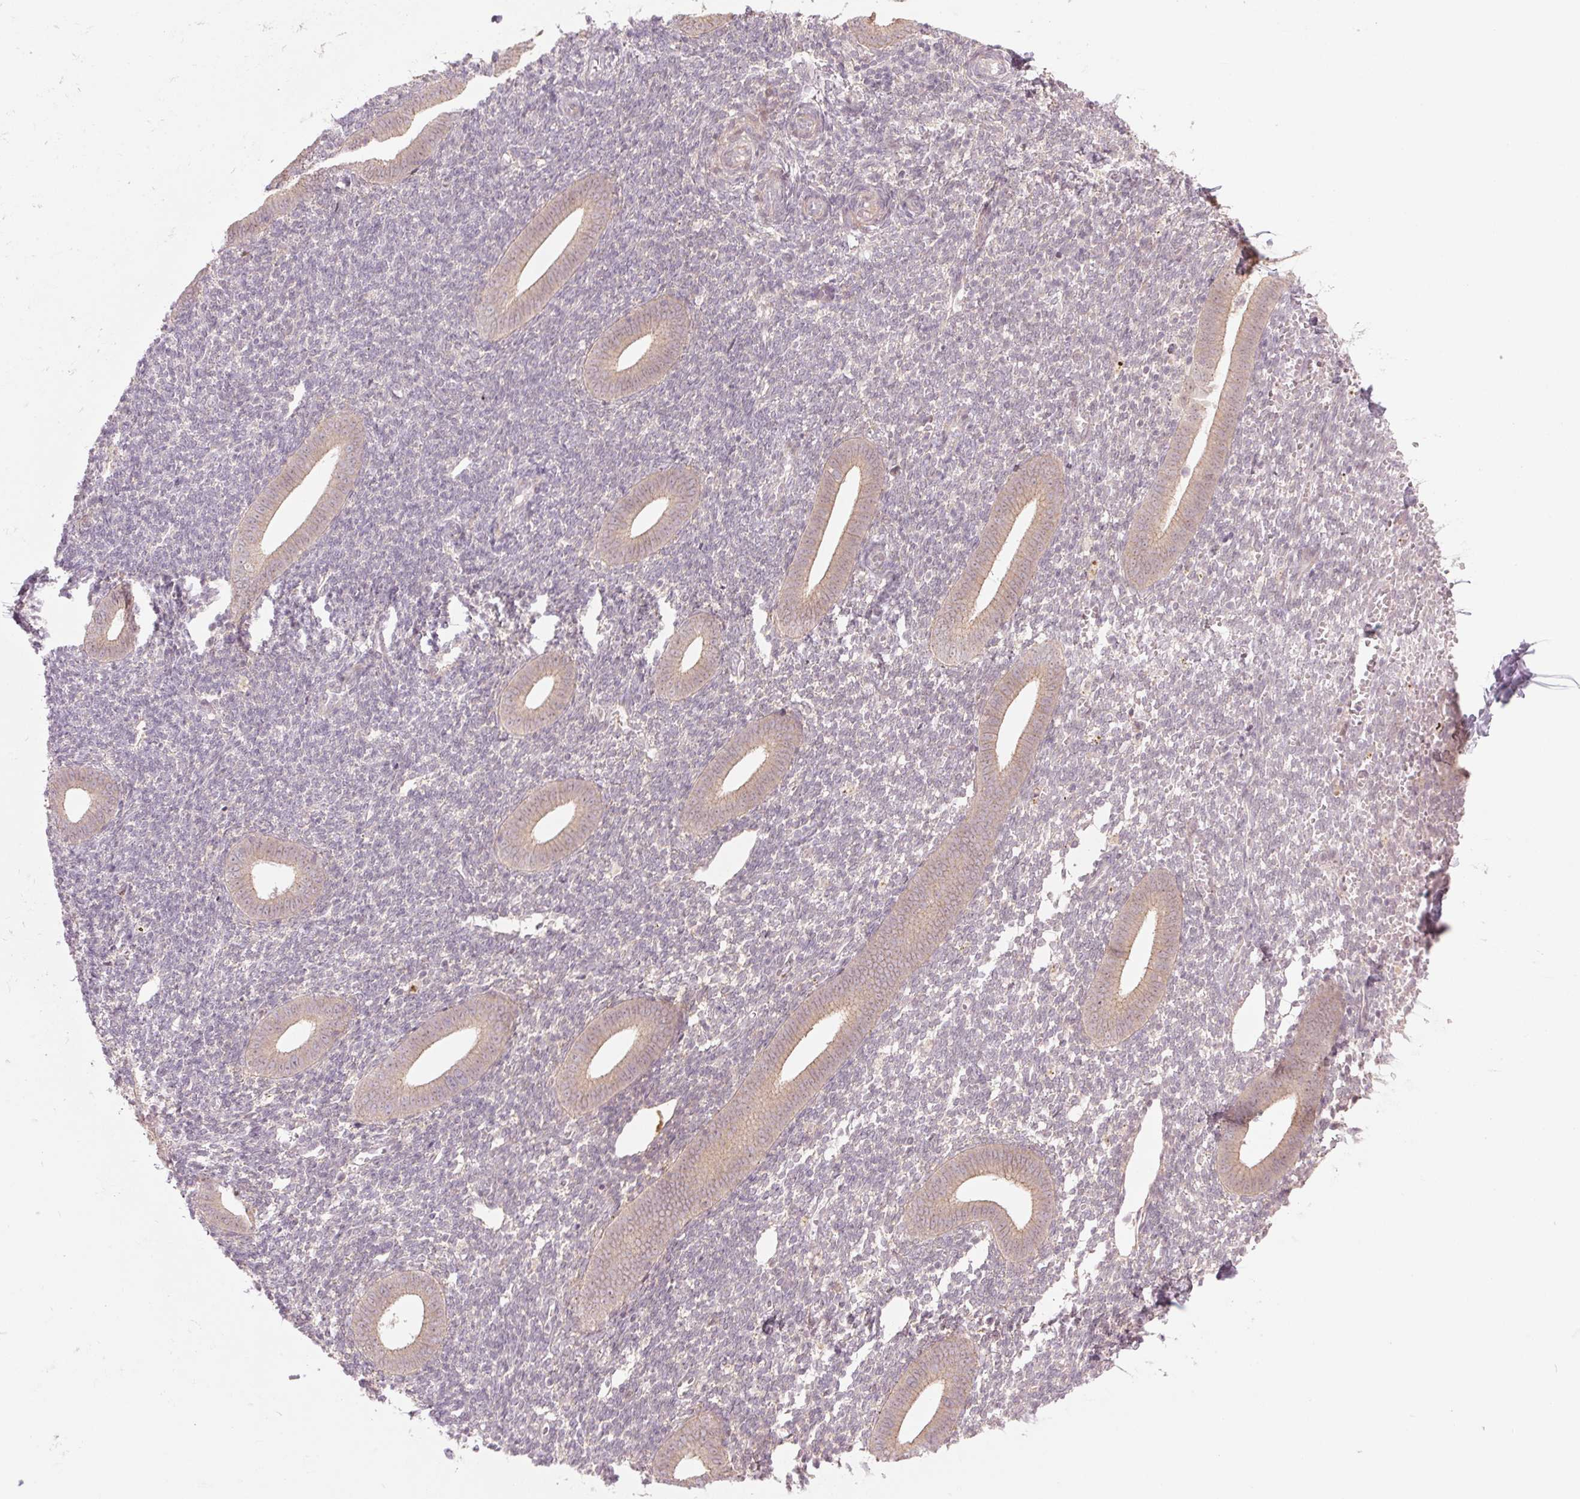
{"staining": {"intensity": "negative", "quantity": "none", "location": "none"}, "tissue": "endometrium", "cell_type": "Cells in endometrial stroma", "image_type": "normal", "snomed": [{"axis": "morphology", "description": "Normal tissue, NOS"}, {"axis": "topography", "description": "Endometrium"}], "caption": "Endometrium stained for a protein using immunohistochemistry (IHC) exhibits no staining cells in endometrial stroma.", "gene": "TMED6", "patient": {"sex": "female", "age": 25}}